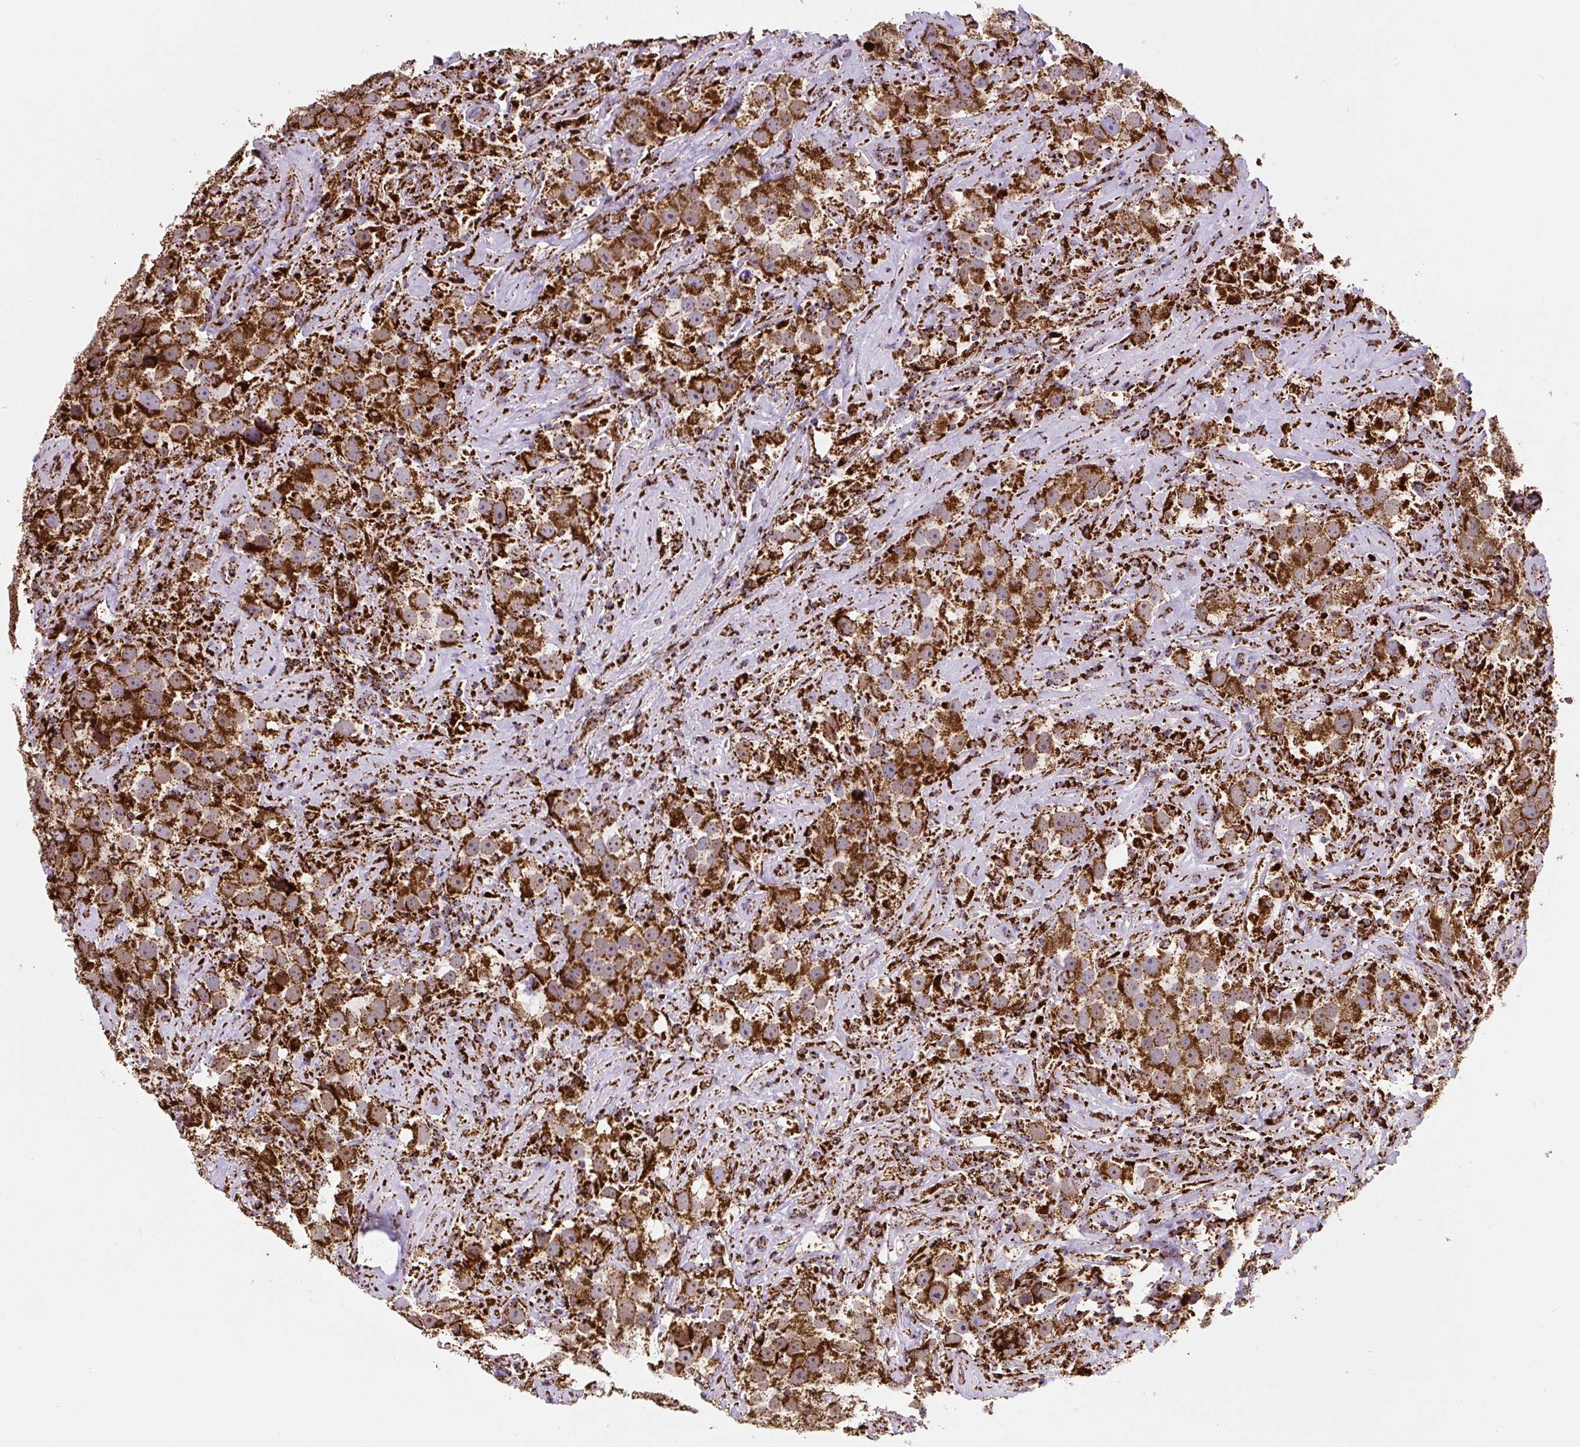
{"staining": {"intensity": "strong", "quantity": ">75%", "location": "cytoplasmic/membranous"}, "tissue": "testis cancer", "cell_type": "Tumor cells", "image_type": "cancer", "snomed": [{"axis": "morphology", "description": "Seminoma, NOS"}, {"axis": "topography", "description": "Testis"}], "caption": "Immunohistochemical staining of human testis cancer (seminoma) exhibits strong cytoplasmic/membranous protein expression in about >75% of tumor cells.", "gene": "ATP5F1A", "patient": {"sex": "male", "age": 49}}